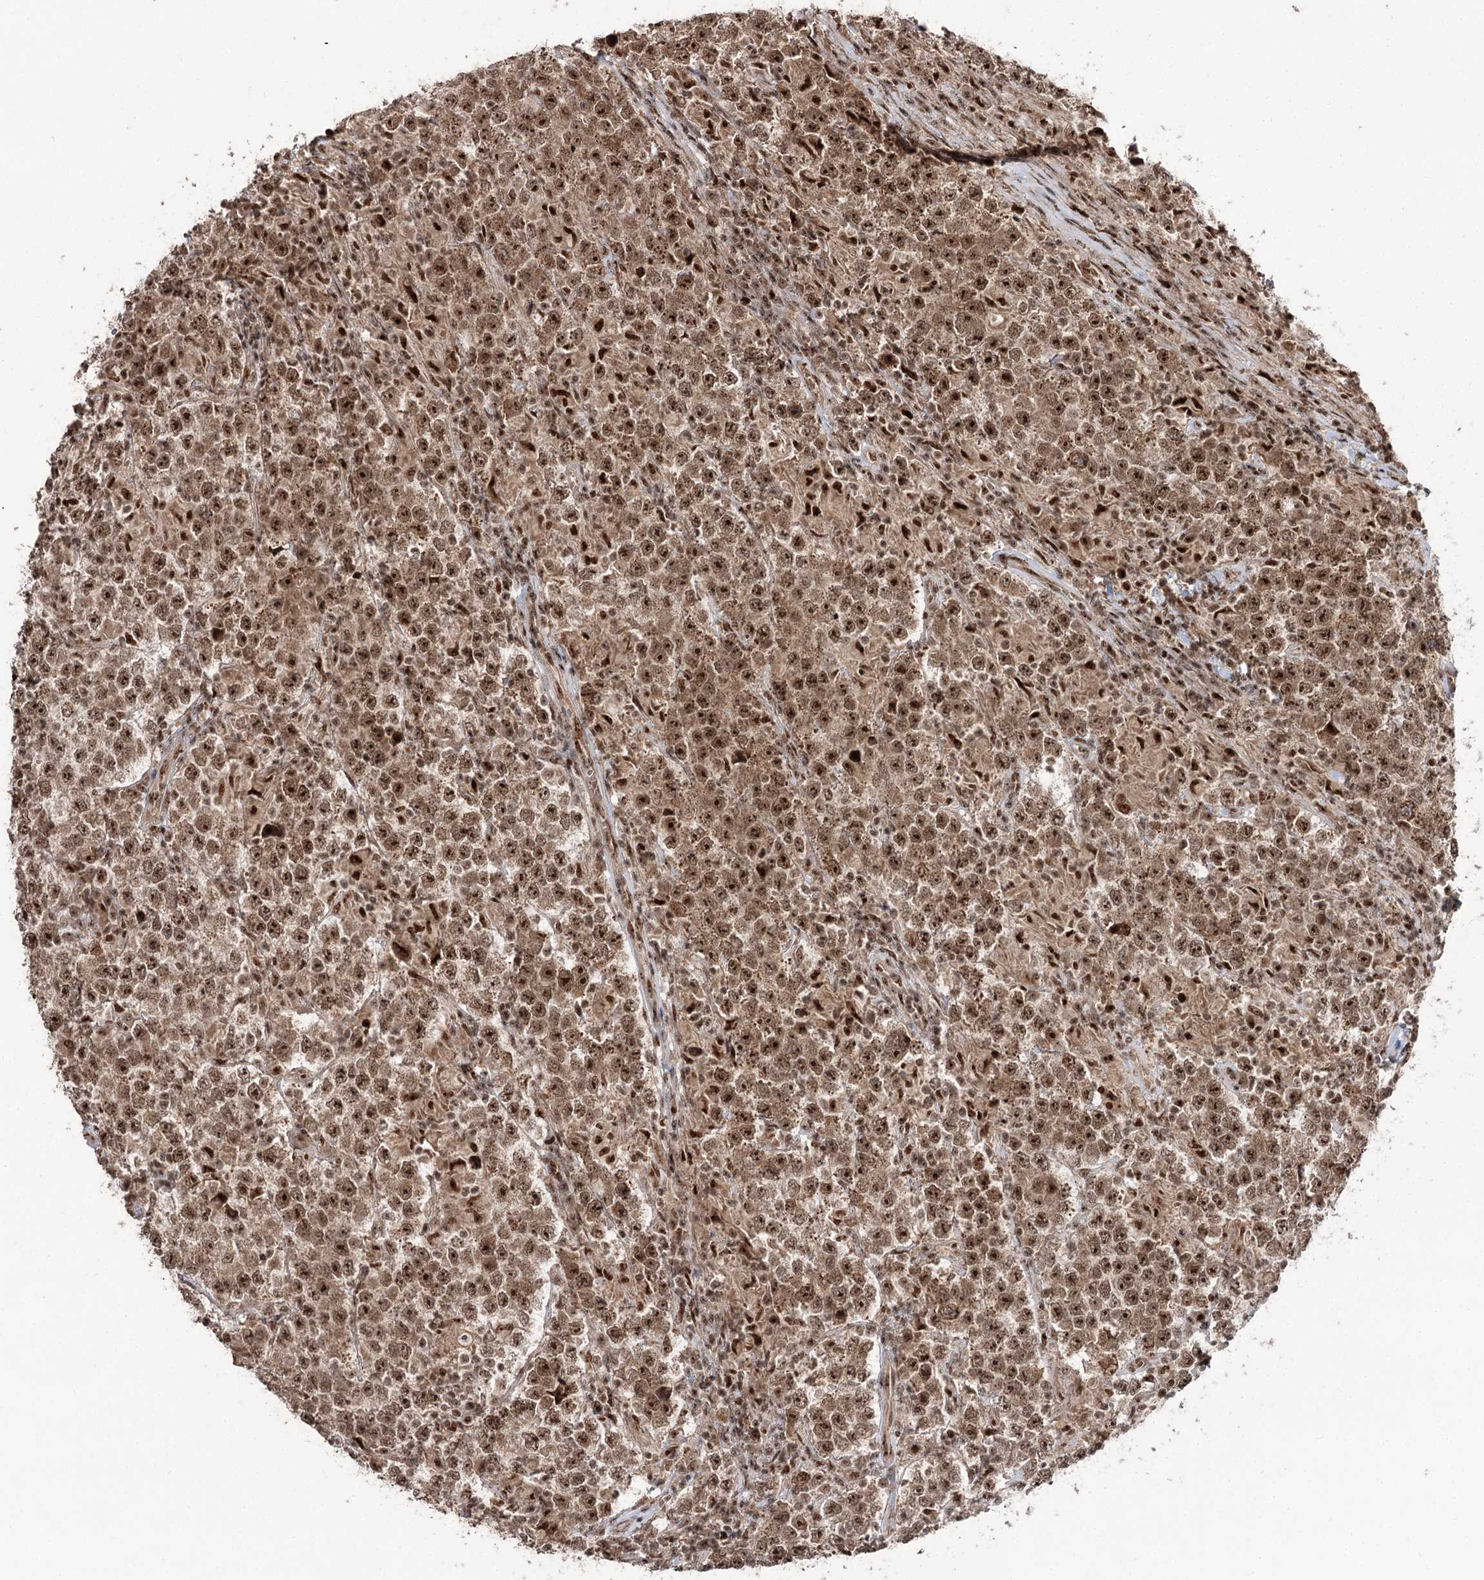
{"staining": {"intensity": "strong", "quantity": ">75%", "location": "nuclear"}, "tissue": "testis cancer", "cell_type": "Tumor cells", "image_type": "cancer", "snomed": [{"axis": "morphology", "description": "Normal tissue, NOS"}, {"axis": "morphology", "description": "Urothelial carcinoma, High grade"}, {"axis": "morphology", "description": "Seminoma, NOS"}, {"axis": "morphology", "description": "Carcinoma, Embryonal, NOS"}, {"axis": "topography", "description": "Urinary bladder"}, {"axis": "topography", "description": "Testis"}], "caption": "About >75% of tumor cells in testis cancer reveal strong nuclear protein expression as visualized by brown immunohistochemical staining.", "gene": "ERCC3", "patient": {"sex": "male", "age": 41}}